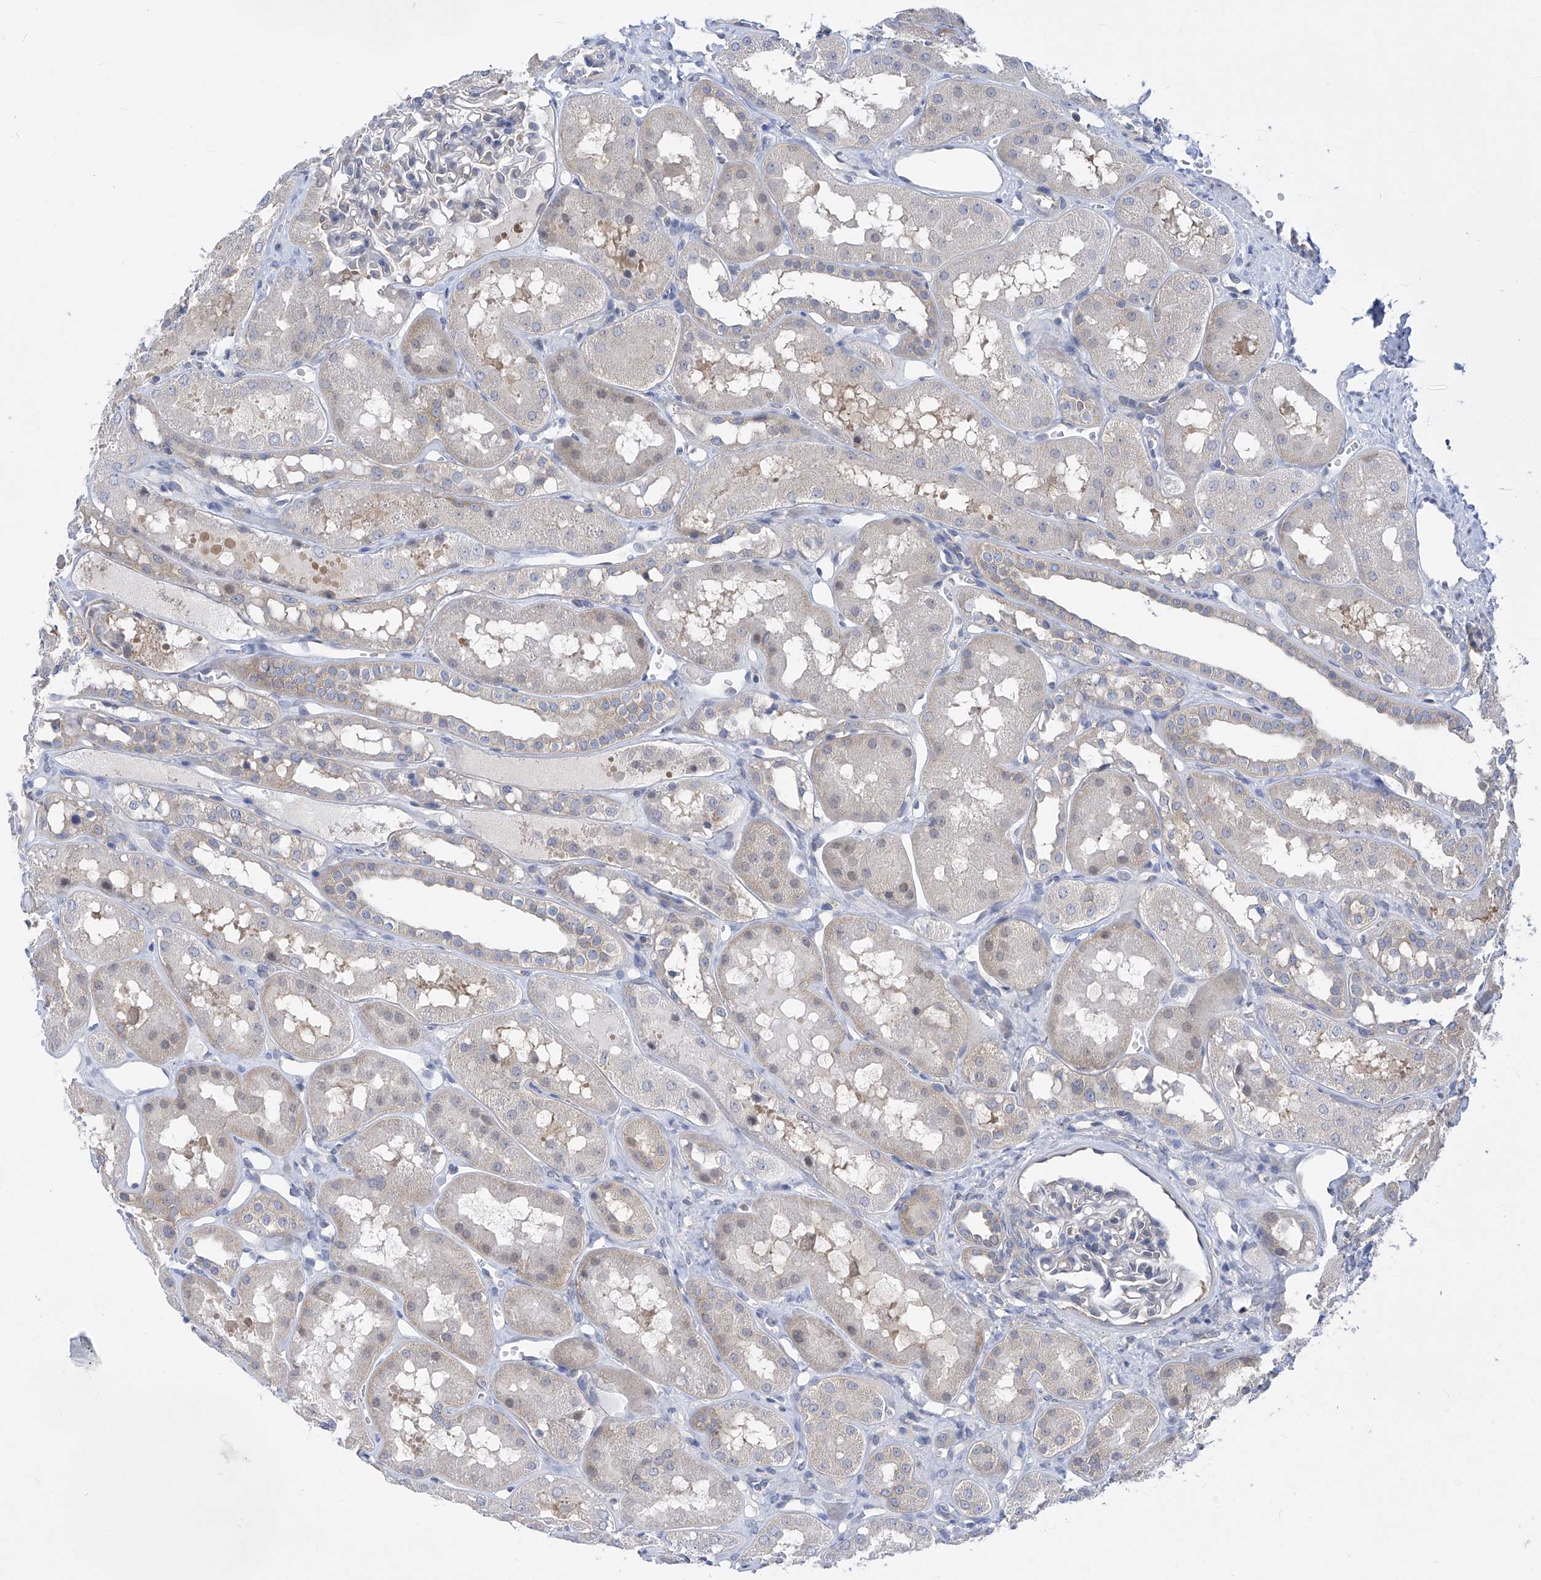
{"staining": {"intensity": "negative", "quantity": "none", "location": "none"}, "tissue": "kidney", "cell_type": "Cells in glomeruli", "image_type": "normal", "snomed": [{"axis": "morphology", "description": "Normal tissue, NOS"}, {"axis": "topography", "description": "Kidney"}], "caption": "Immunohistochemistry image of normal kidney stained for a protein (brown), which shows no staining in cells in glomeruli.", "gene": "EIF3M", "patient": {"sex": "male", "age": 16}}